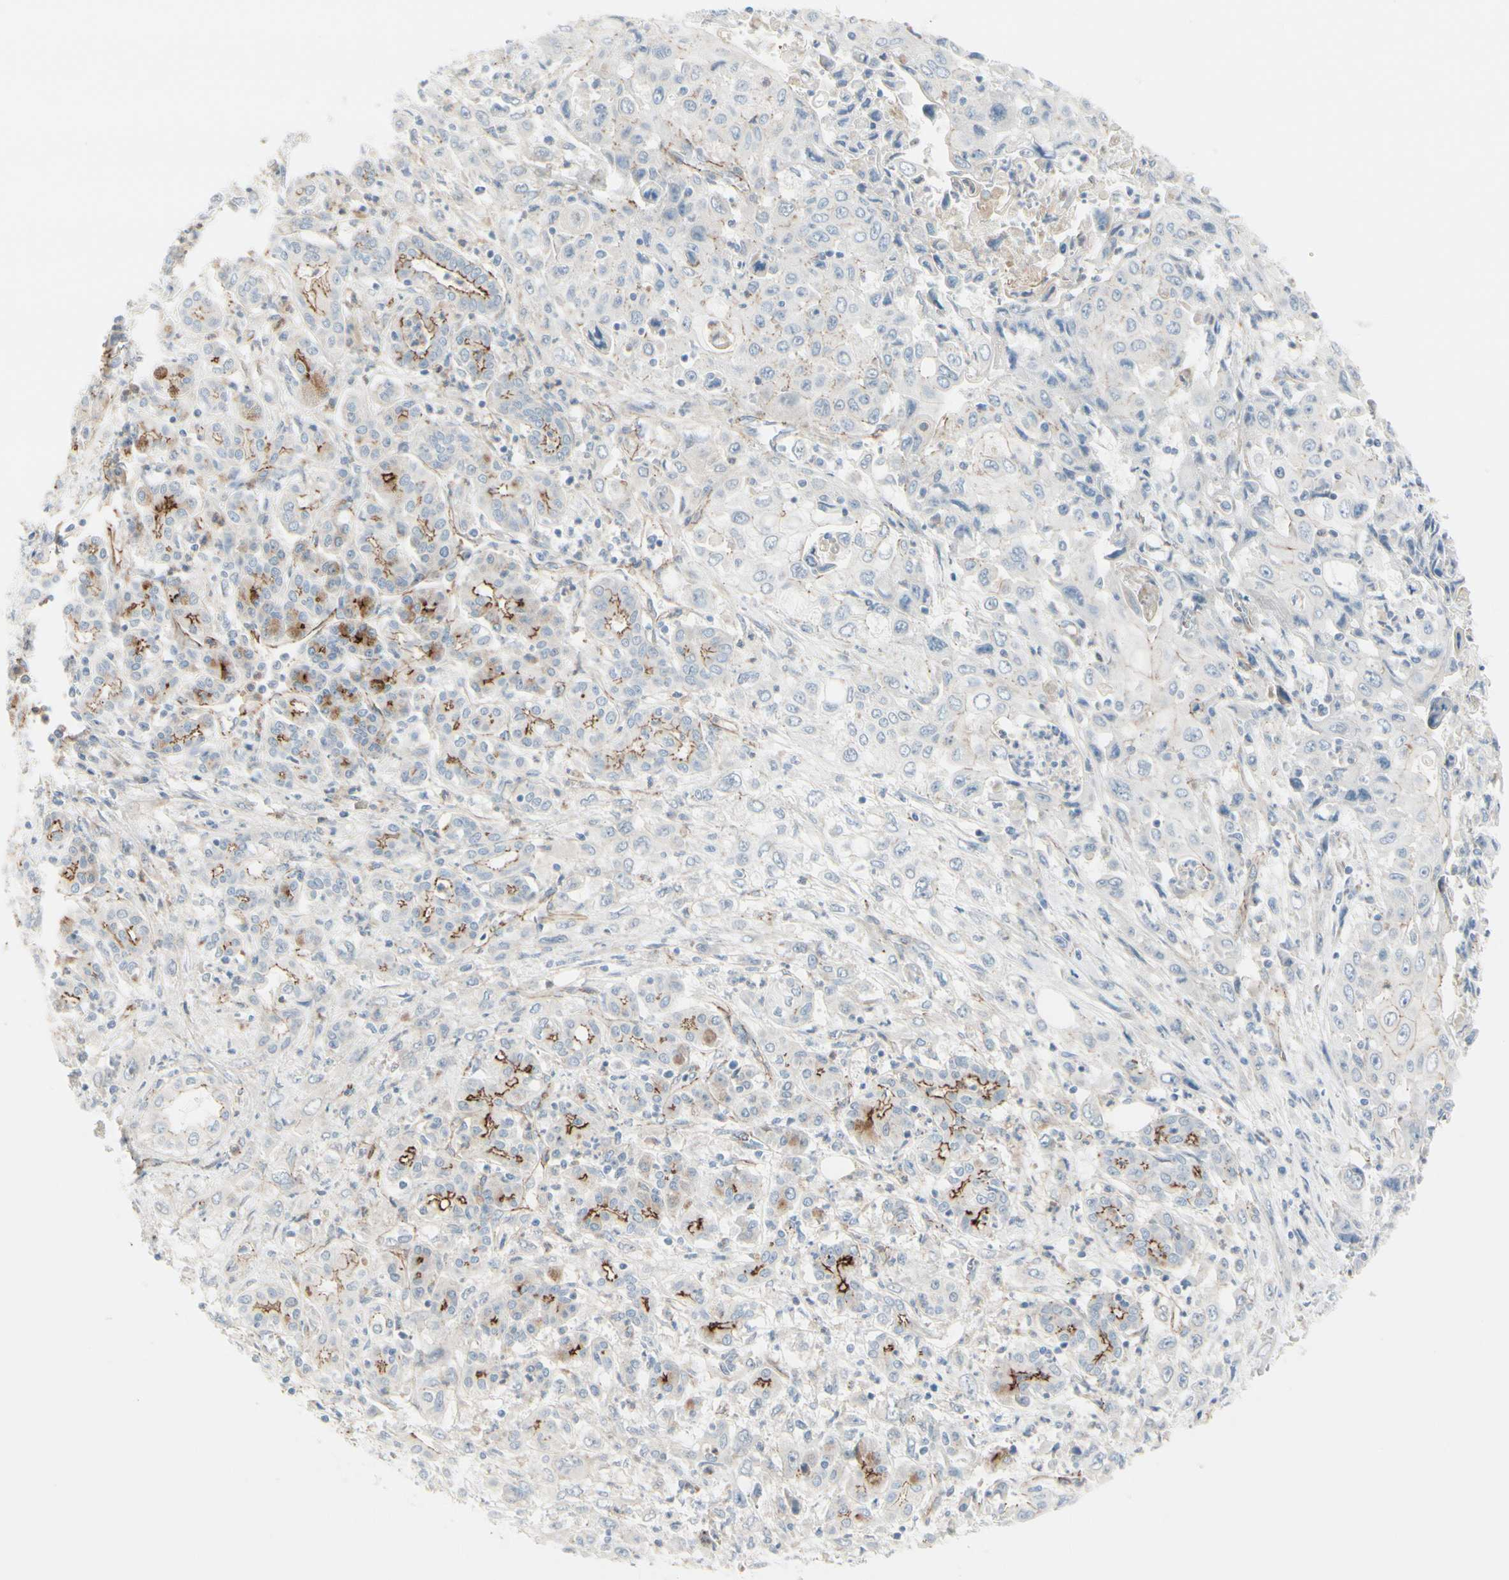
{"staining": {"intensity": "moderate", "quantity": "<25%", "location": "cytoplasmic/membranous"}, "tissue": "pancreatic cancer", "cell_type": "Tumor cells", "image_type": "cancer", "snomed": [{"axis": "morphology", "description": "Adenocarcinoma, NOS"}, {"axis": "topography", "description": "Pancreas"}], "caption": "Moderate cytoplasmic/membranous protein expression is present in approximately <25% of tumor cells in pancreatic cancer (adenocarcinoma).", "gene": "TJP1", "patient": {"sex": "male", "age": 70}}